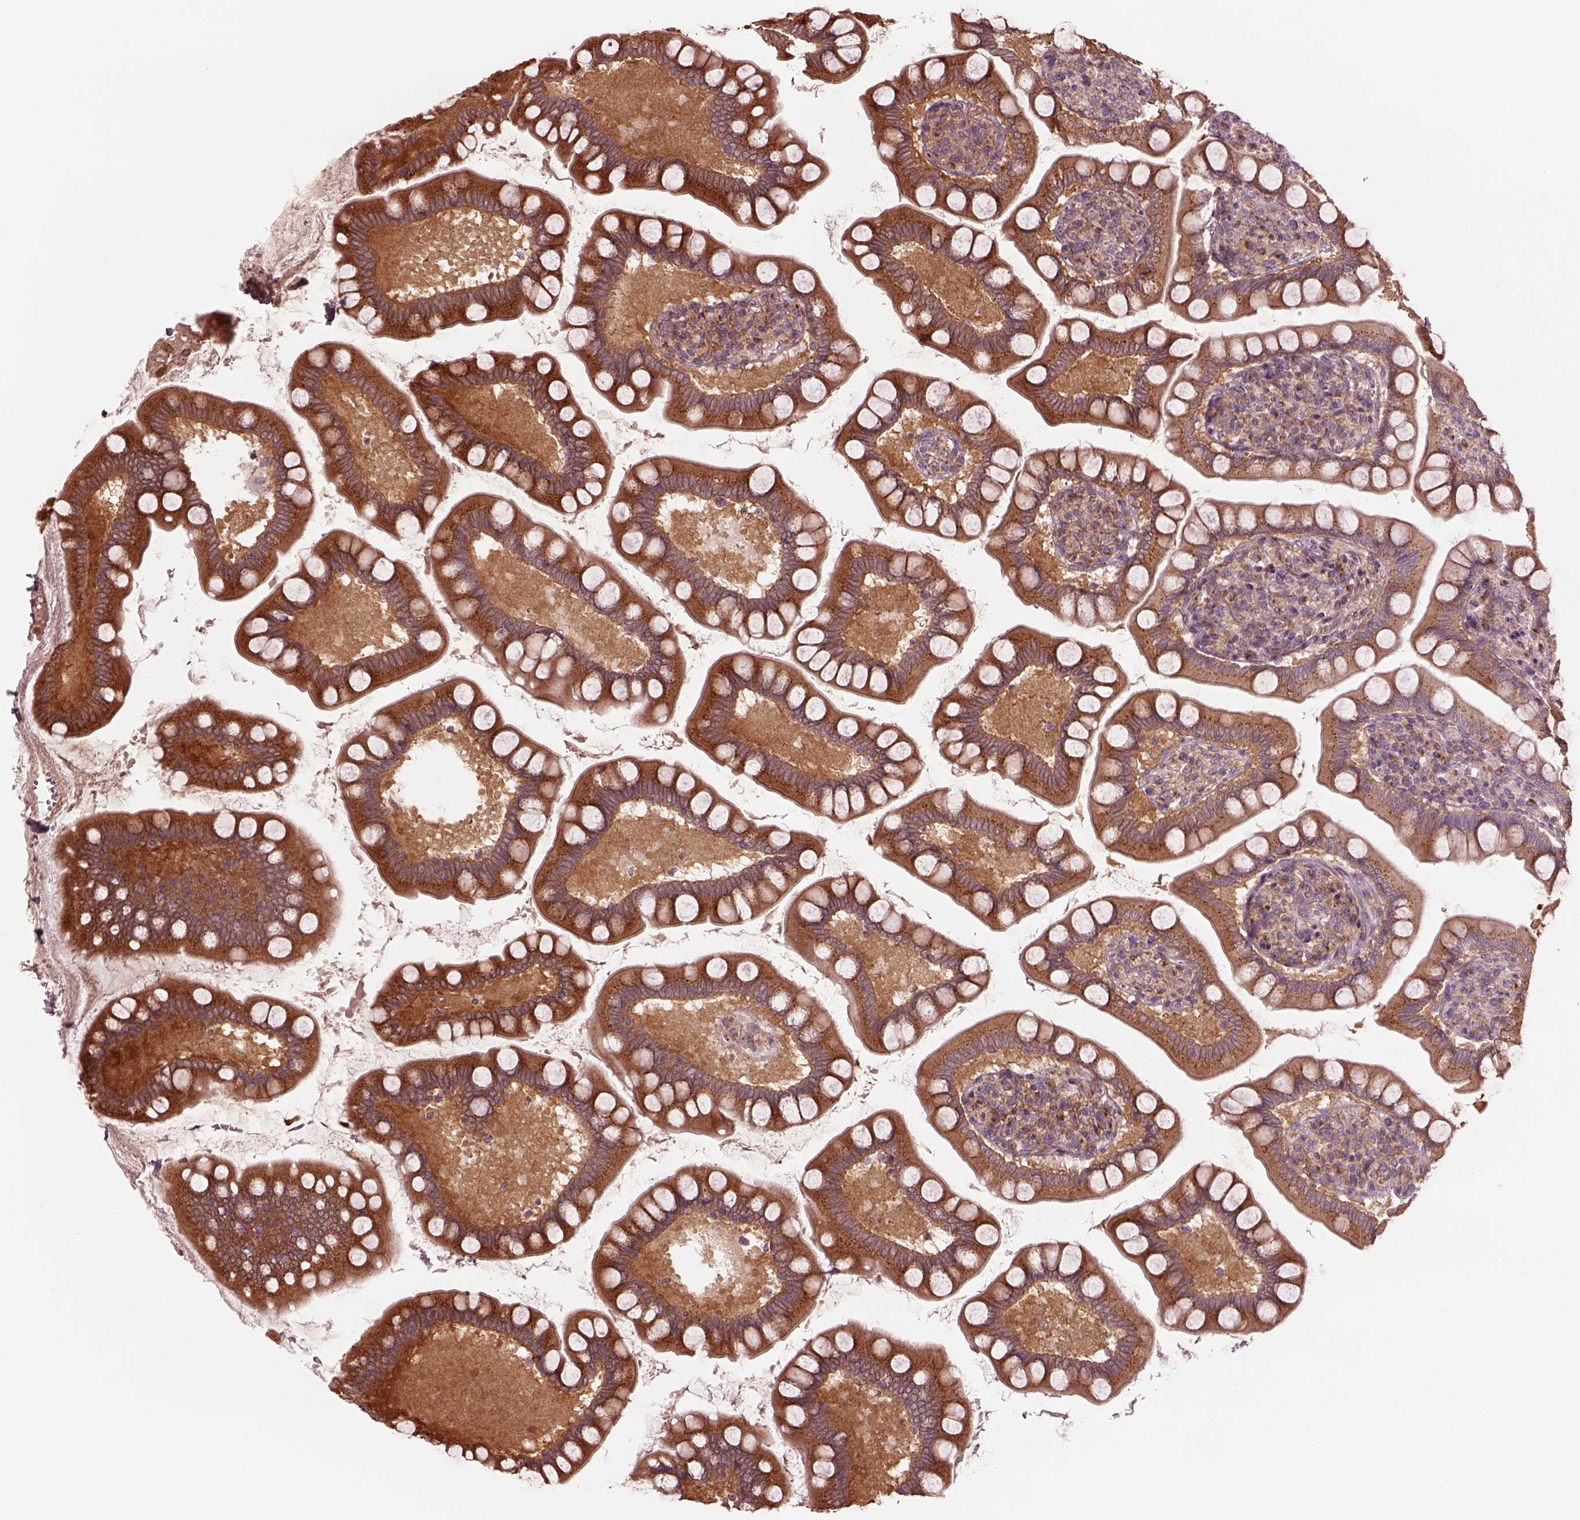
{"staining": {"intensity": "moderate", "quantity": ">75%", "location": "cytoplasmic/membranous"}, "tissue": "small intestine", "cell_type": "Glandular cells", "image_type": "normal", "snomed": [{"axis": "morphology", "description": "Normal tissue, NOS"}, {"axis": "topography", "description": "Small intestine"}], "caption": "The micrograph exhibits staining of unremarkable small intestine, revealing moderate cytoplasmic/membranous protein expression (brown color) within glandular cells. (DAB IHC with brightfield microscopy, high magnification).", "gene": "SEC23A", "patient": {"sex": "female", "age": 56}}